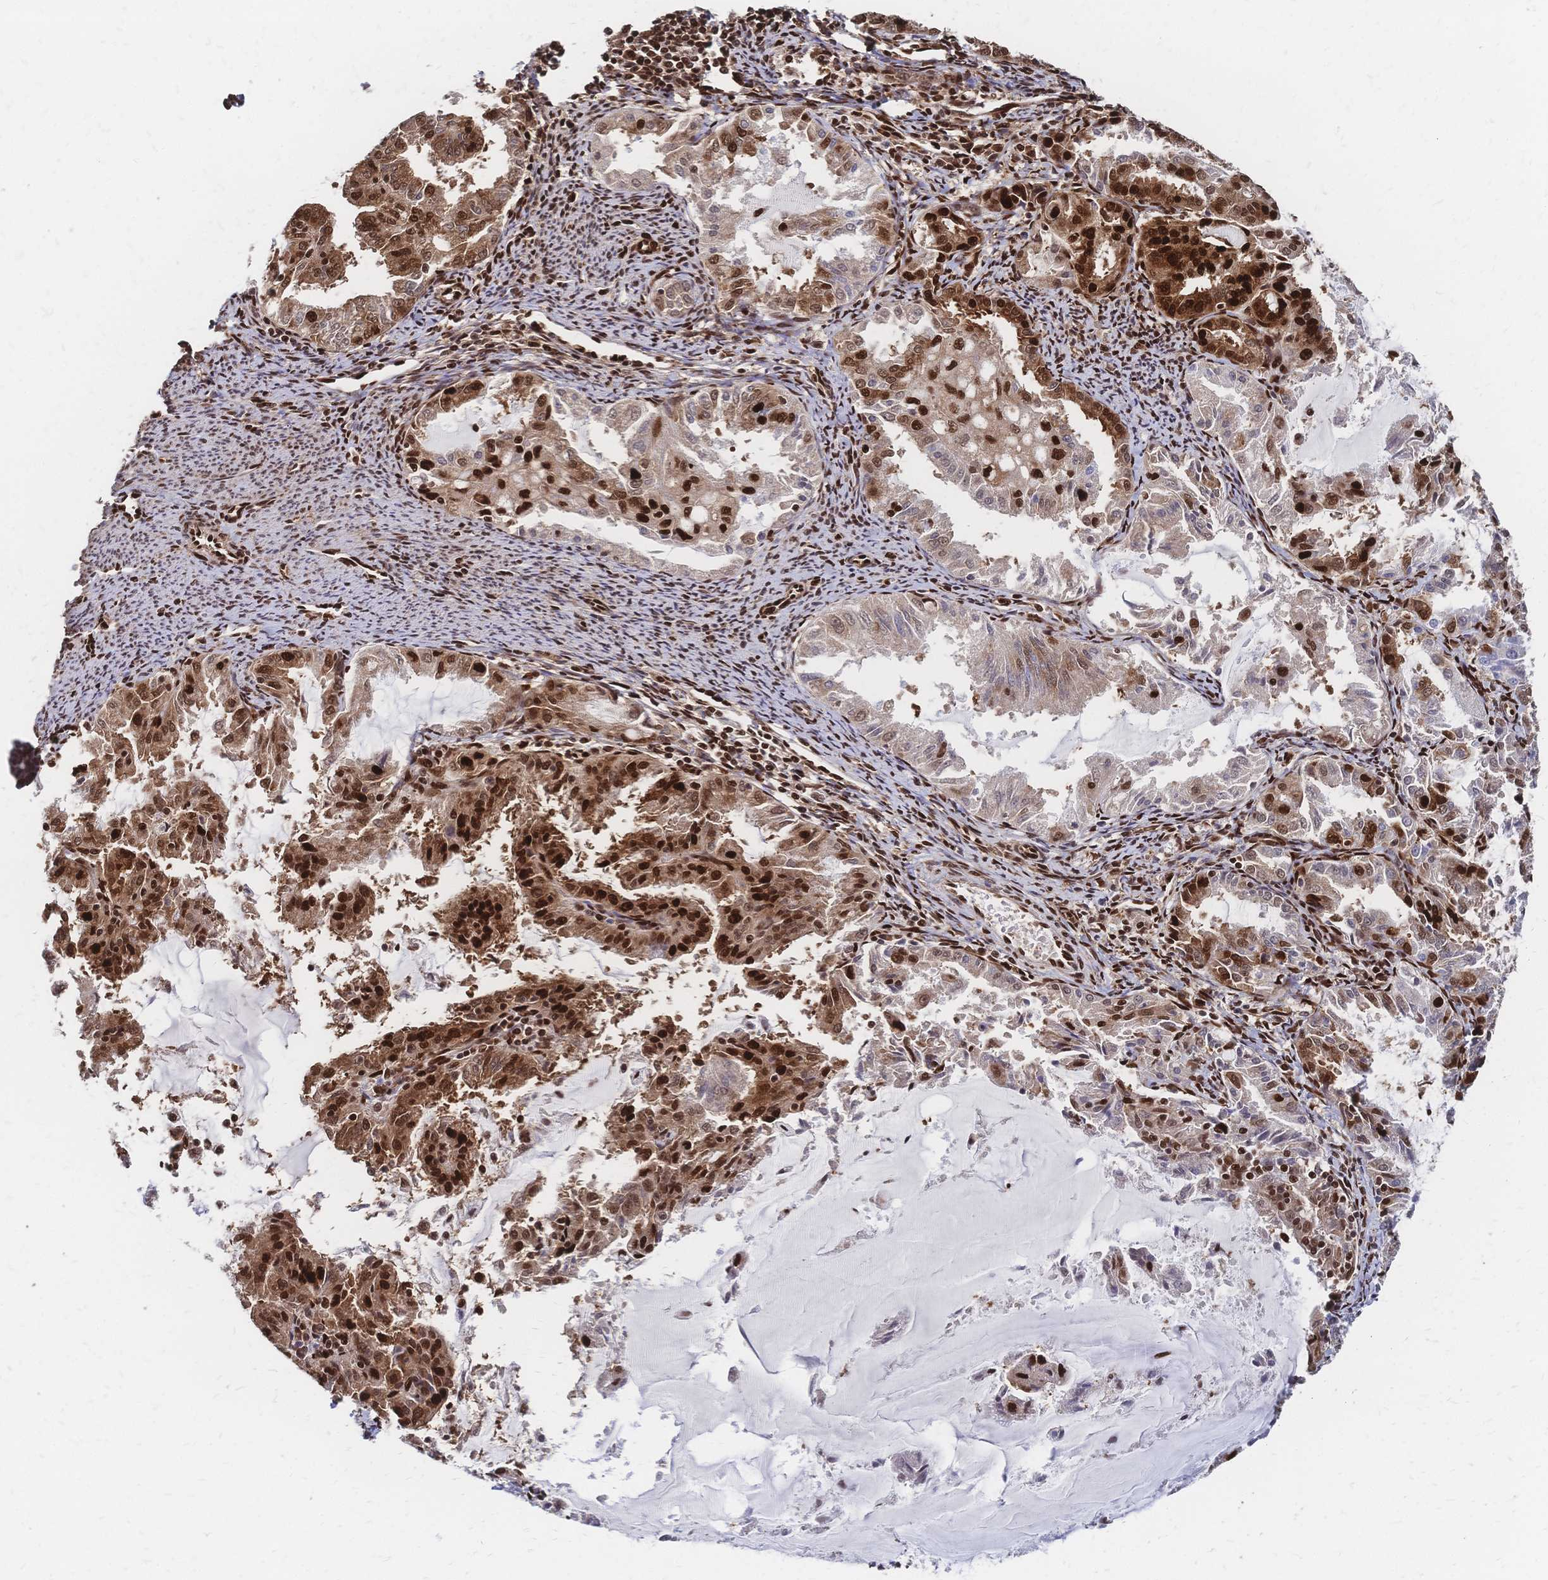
{"staining": {"intensity": "strong", "quantity": ">75%", "location": "cytoplasmic/membranous,nuclear"}, "tissue": "endometrial cancer", "cell_type": "Tumor cells", "image_type": "cancer", "snomed": [{"axis": "morphology", "description": "Adenocarcinoma, NOS"}, {"axis": "topography", "description": "Endometrium"}], "caption": "Endometrial adenocarcinoma tissue shows strong cytoplasmic/membranous and nuclear staining in about >75% of tumor cells, visualized by immunohistochemistry.", "gene": "HDGF", "patient": {"sex": "female", "age": 70}}